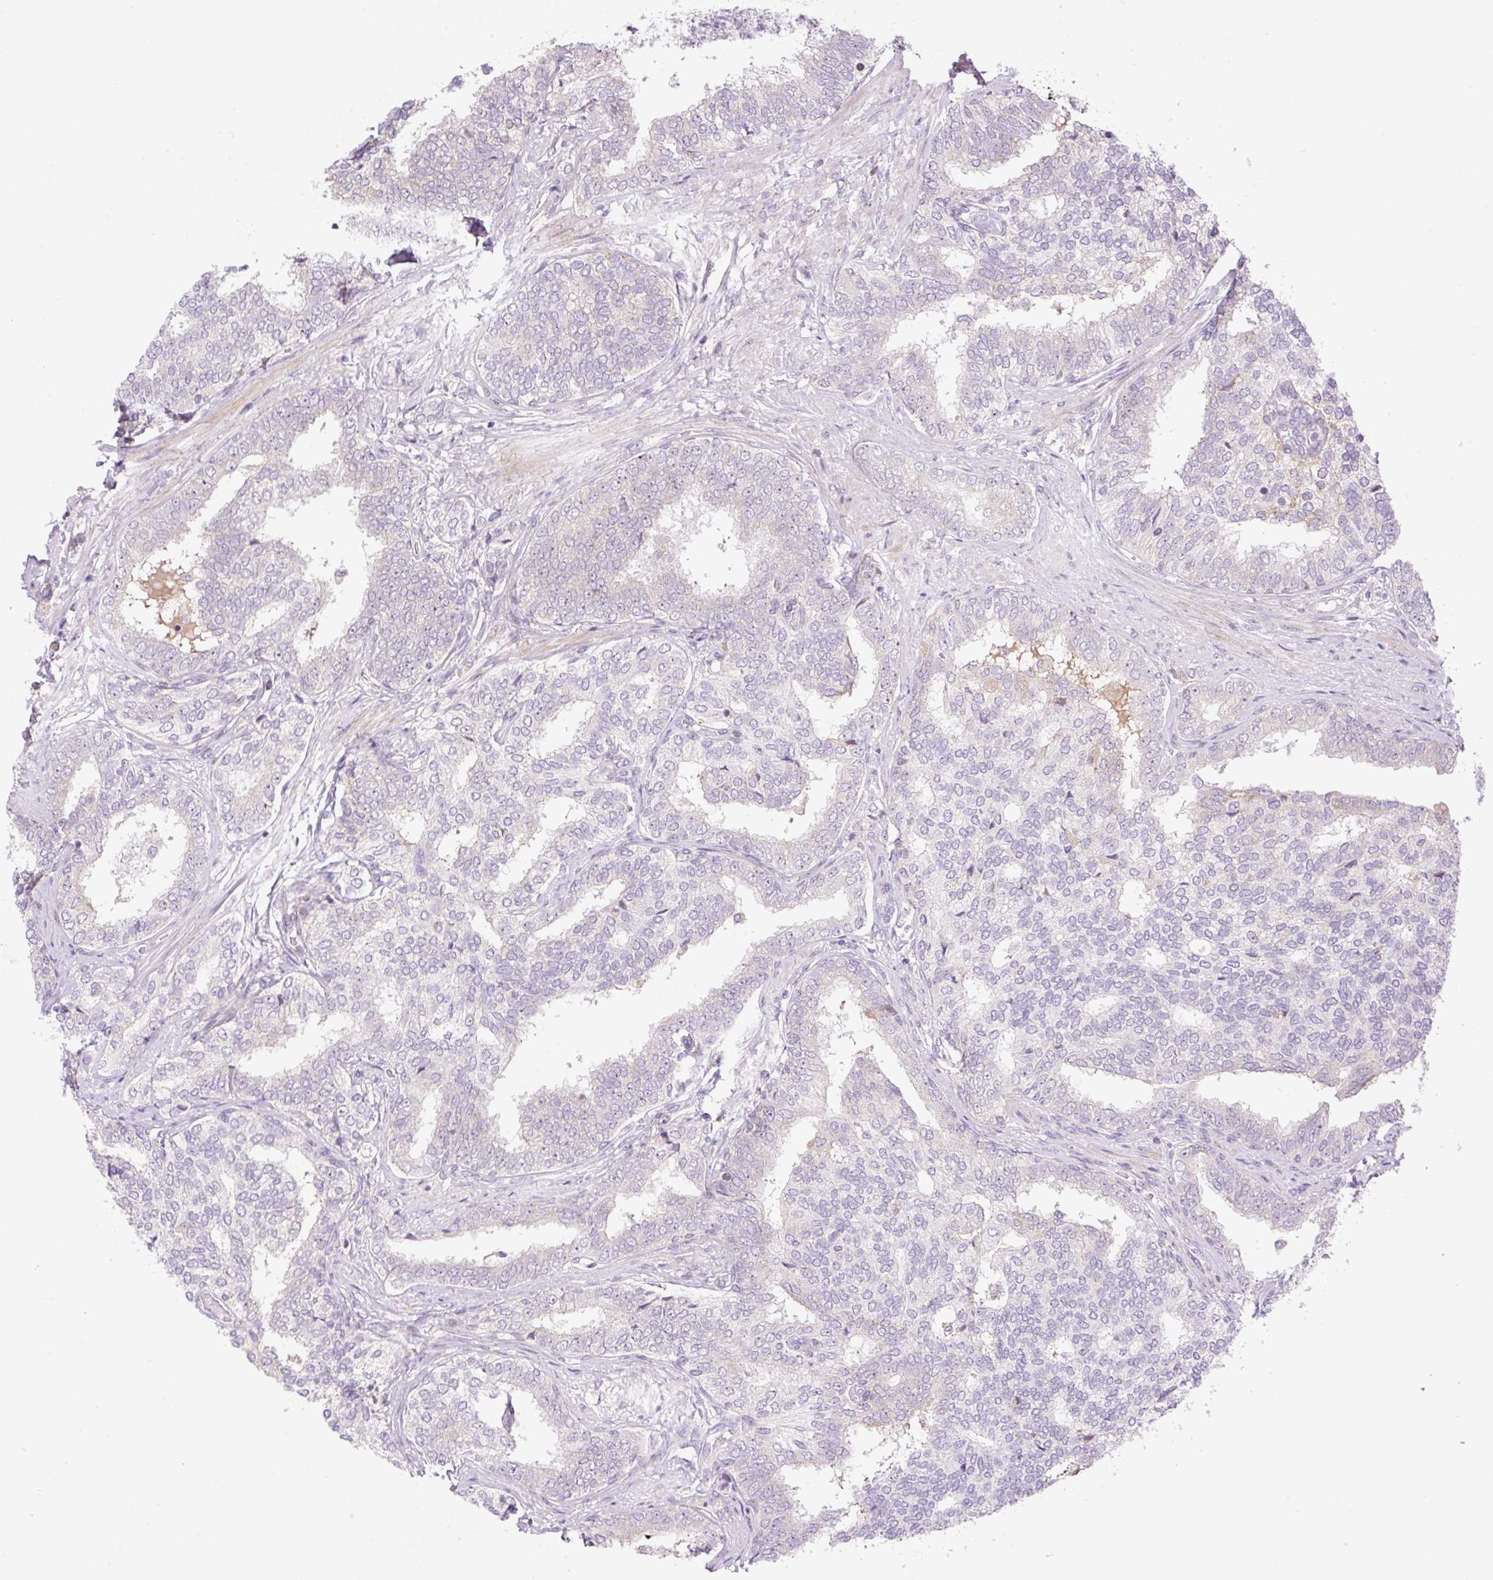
{"staining": {"intensity": "negative", "quantity": "none", "location": "none"}, "tissue": "prostate cancer", "cell_type": "Tumor cells", "image_type": "cancer", "snomed": [{"axis": "morphology", "description": "Adenocarcinoma, High grade"}, {"axis": "topography", "description": "Prostate"}], "caption": "Immunohistochemistry image of neoplastic tissue: prostate cancer stained with DAB displays no significant protein staining in tumor cells.", "gene": "ZNF394", "patient": {"sex": "male", "age": 72}}